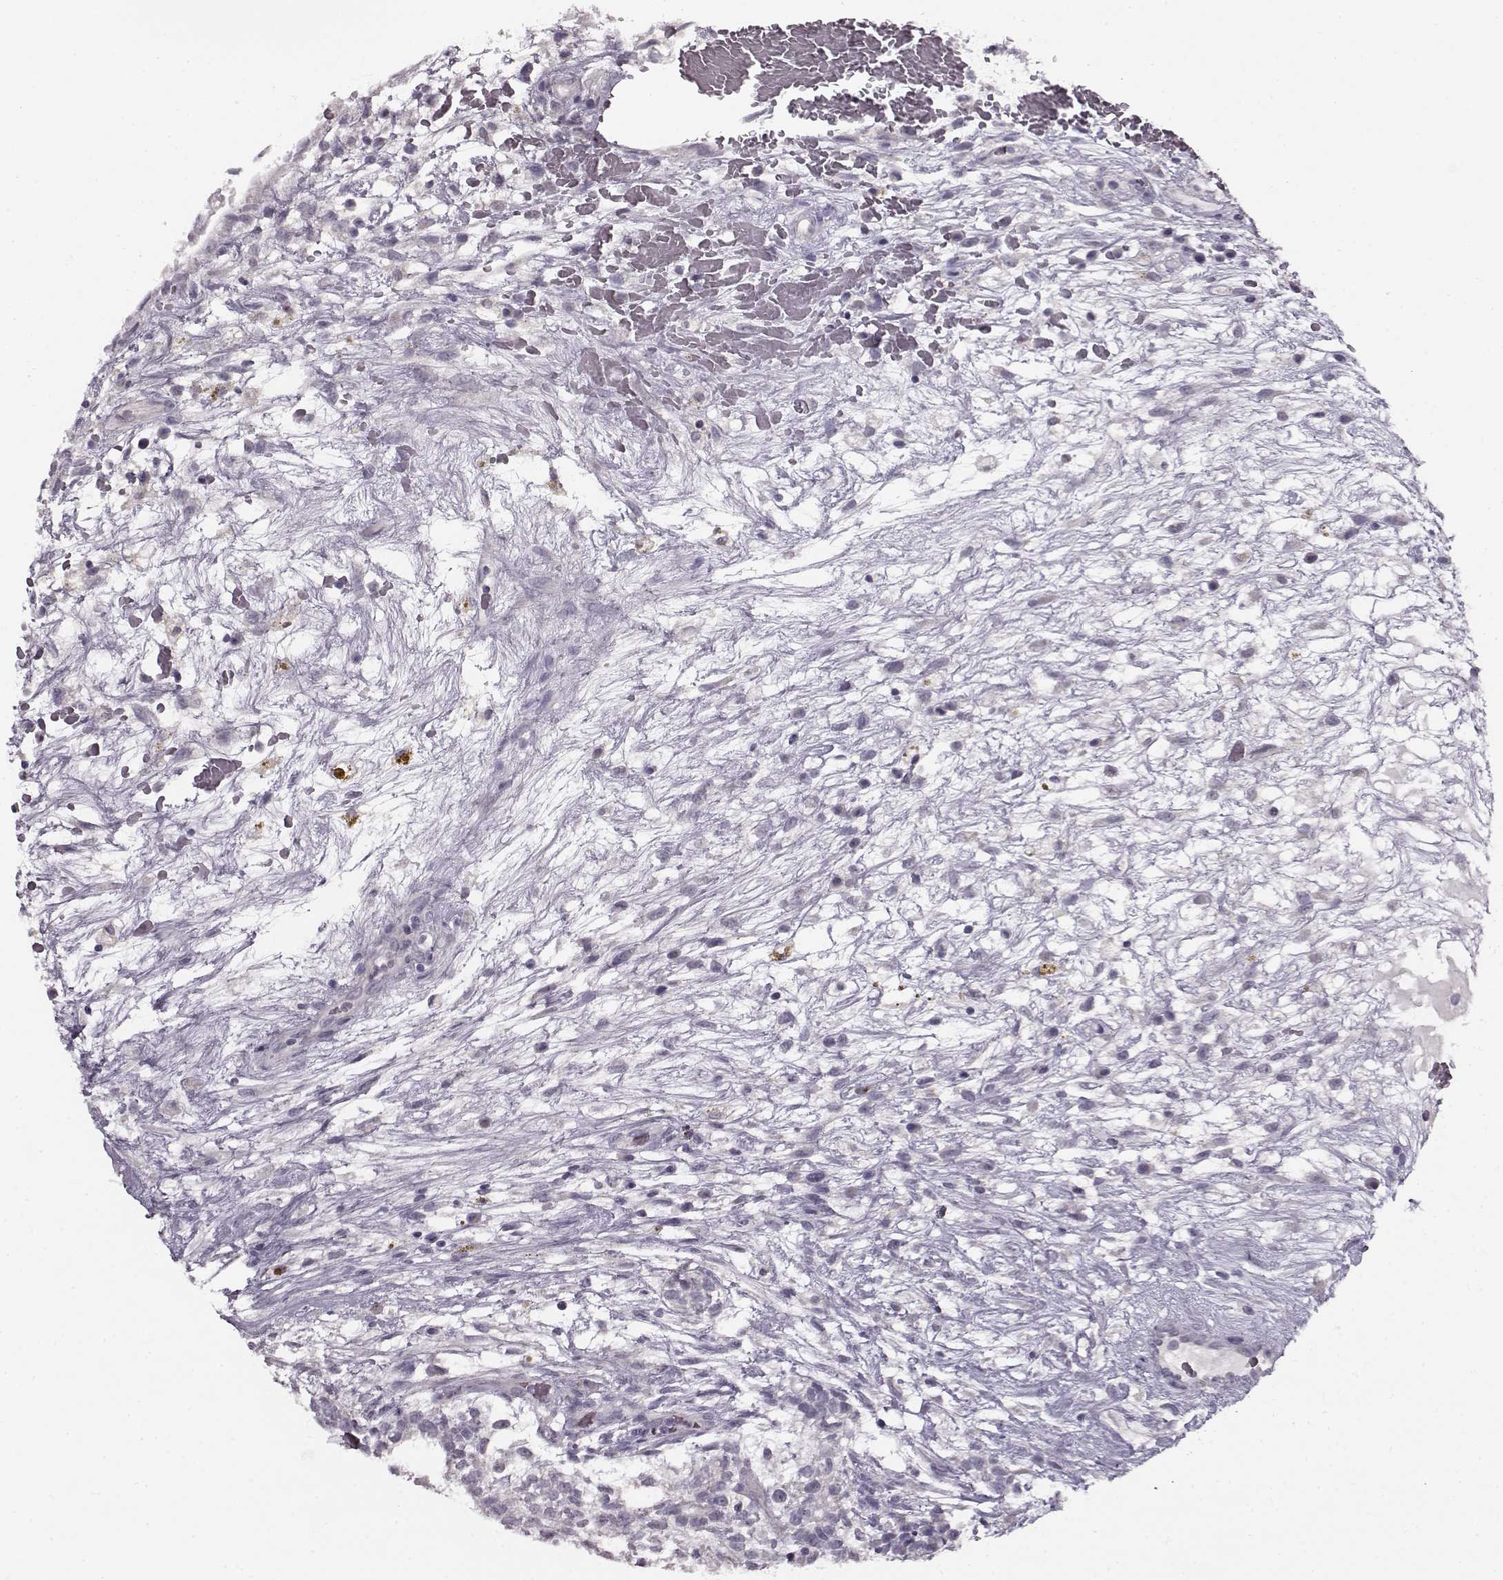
{"staining": {"intensity": "negative", "quantity": "none", "location": "none"}, "tissue": "testis cancer", "cell_type": "Tumor cells", "image_type": "cancer", "snomed": [{"axis": "morphology", "description": "Normal tissue, NOS"}, {"axis": "morphology", "description": "Carcinoma, Embryonal, NOS"}, {"axis": "topography", "description": "Testis"}], "caption": "Embryonal carcinoma (testis) was stained to show a protein in brown. There is no significant positivity in tumor cells.", "gene": "RP1L1", "patient": {"sex": "male", "age": 32}}